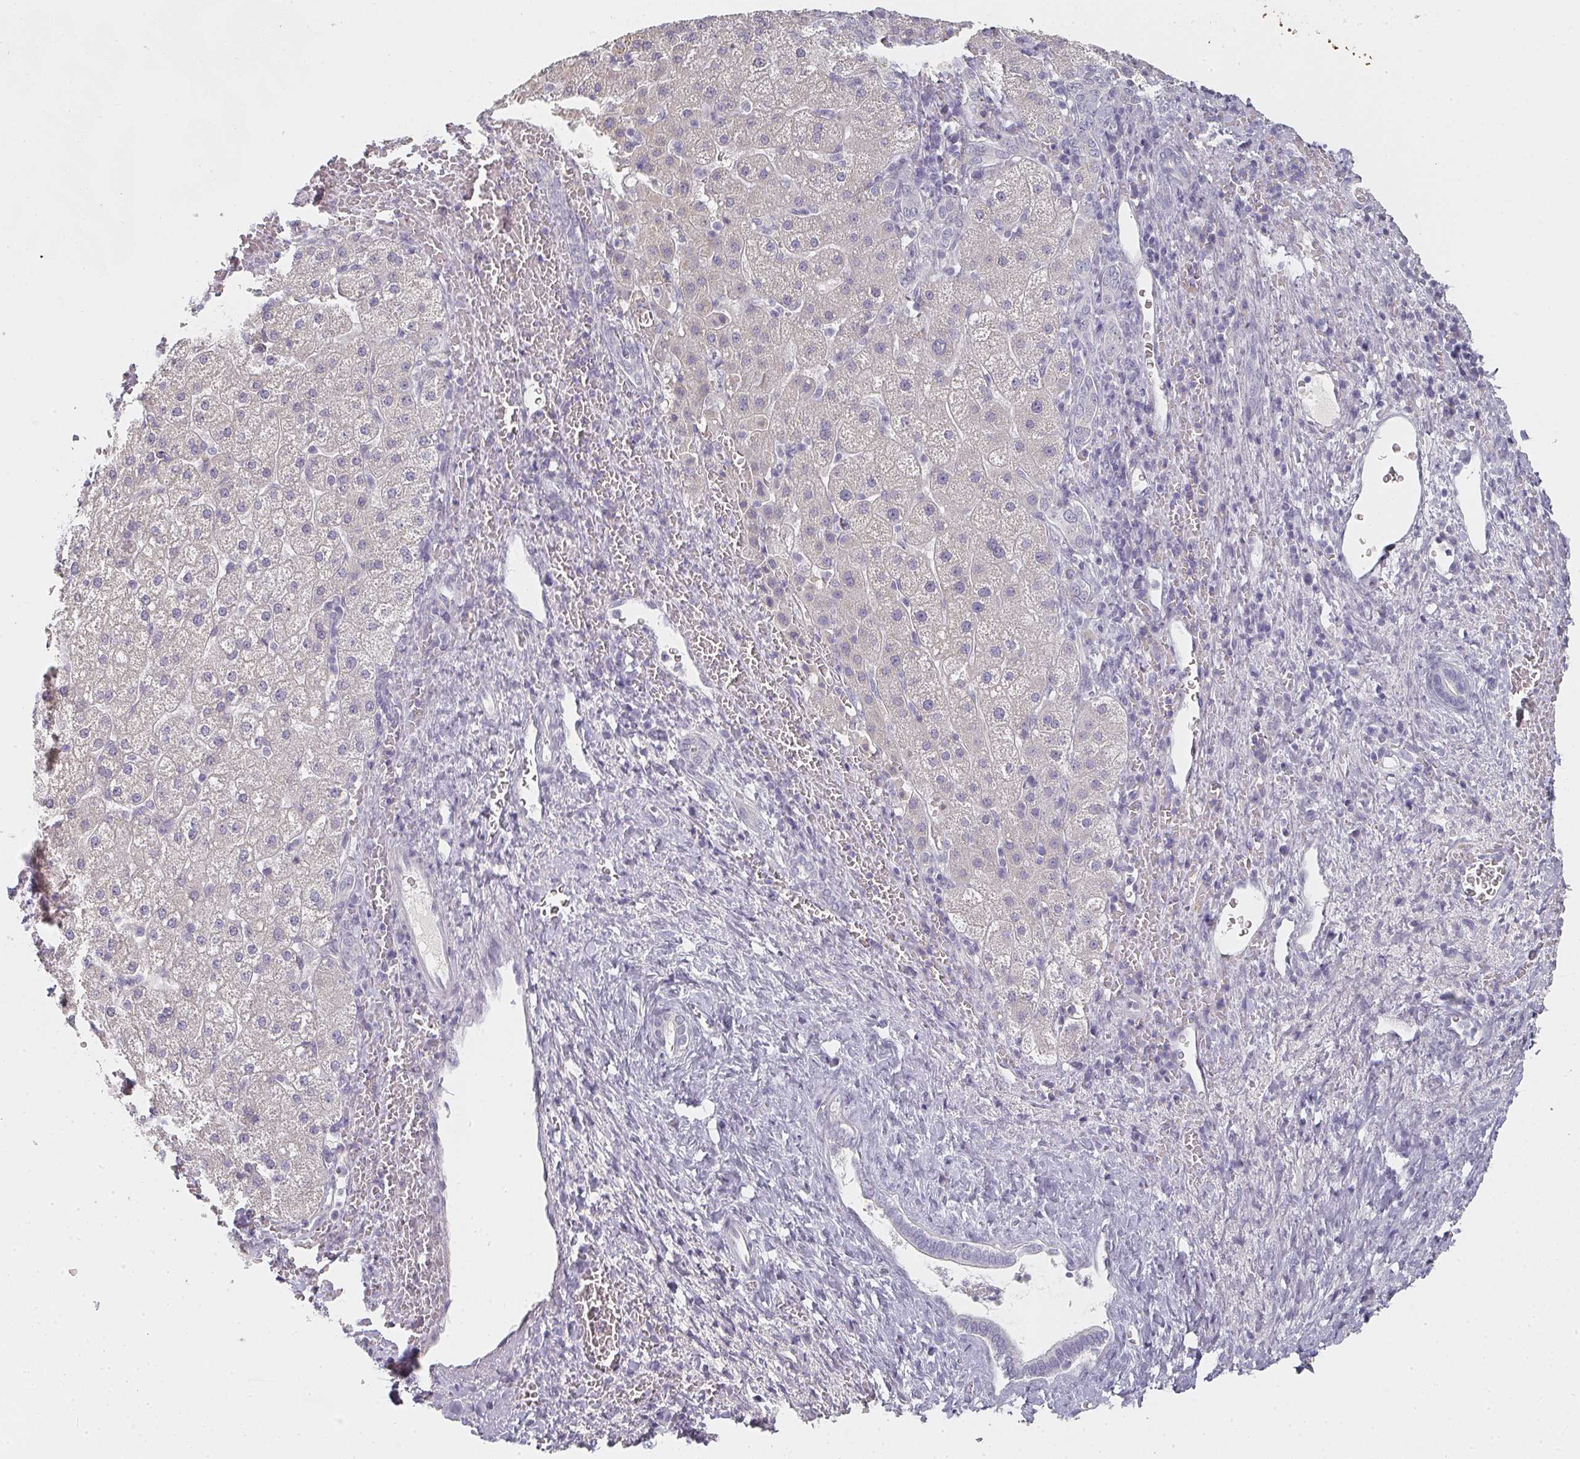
{"staining": {"intensity": "strong", "quantity": "<25%", "location": "cytoplasmic/membranous"}, "tissue": "liver cancer", "cell_type": "Tumor cells", "image_type": "cancer", "snomed": [{"axis": "morphology", "description": "Carcinoma, Hepatocellular, NOS"}, {"axis": "topography", "description": "Liver"}], "caption": "Protein staining shows strong cytoplasmic/membranous staining in about <25% of tumor cells in liver cancer (hepatocellular carcinoma). (DAB (3,3'-diaminobenzidine) IHC with brightfield microscopy, high magnification).", "gene": "SHISA2", "patient": {"sex": "male", "age": 57}}